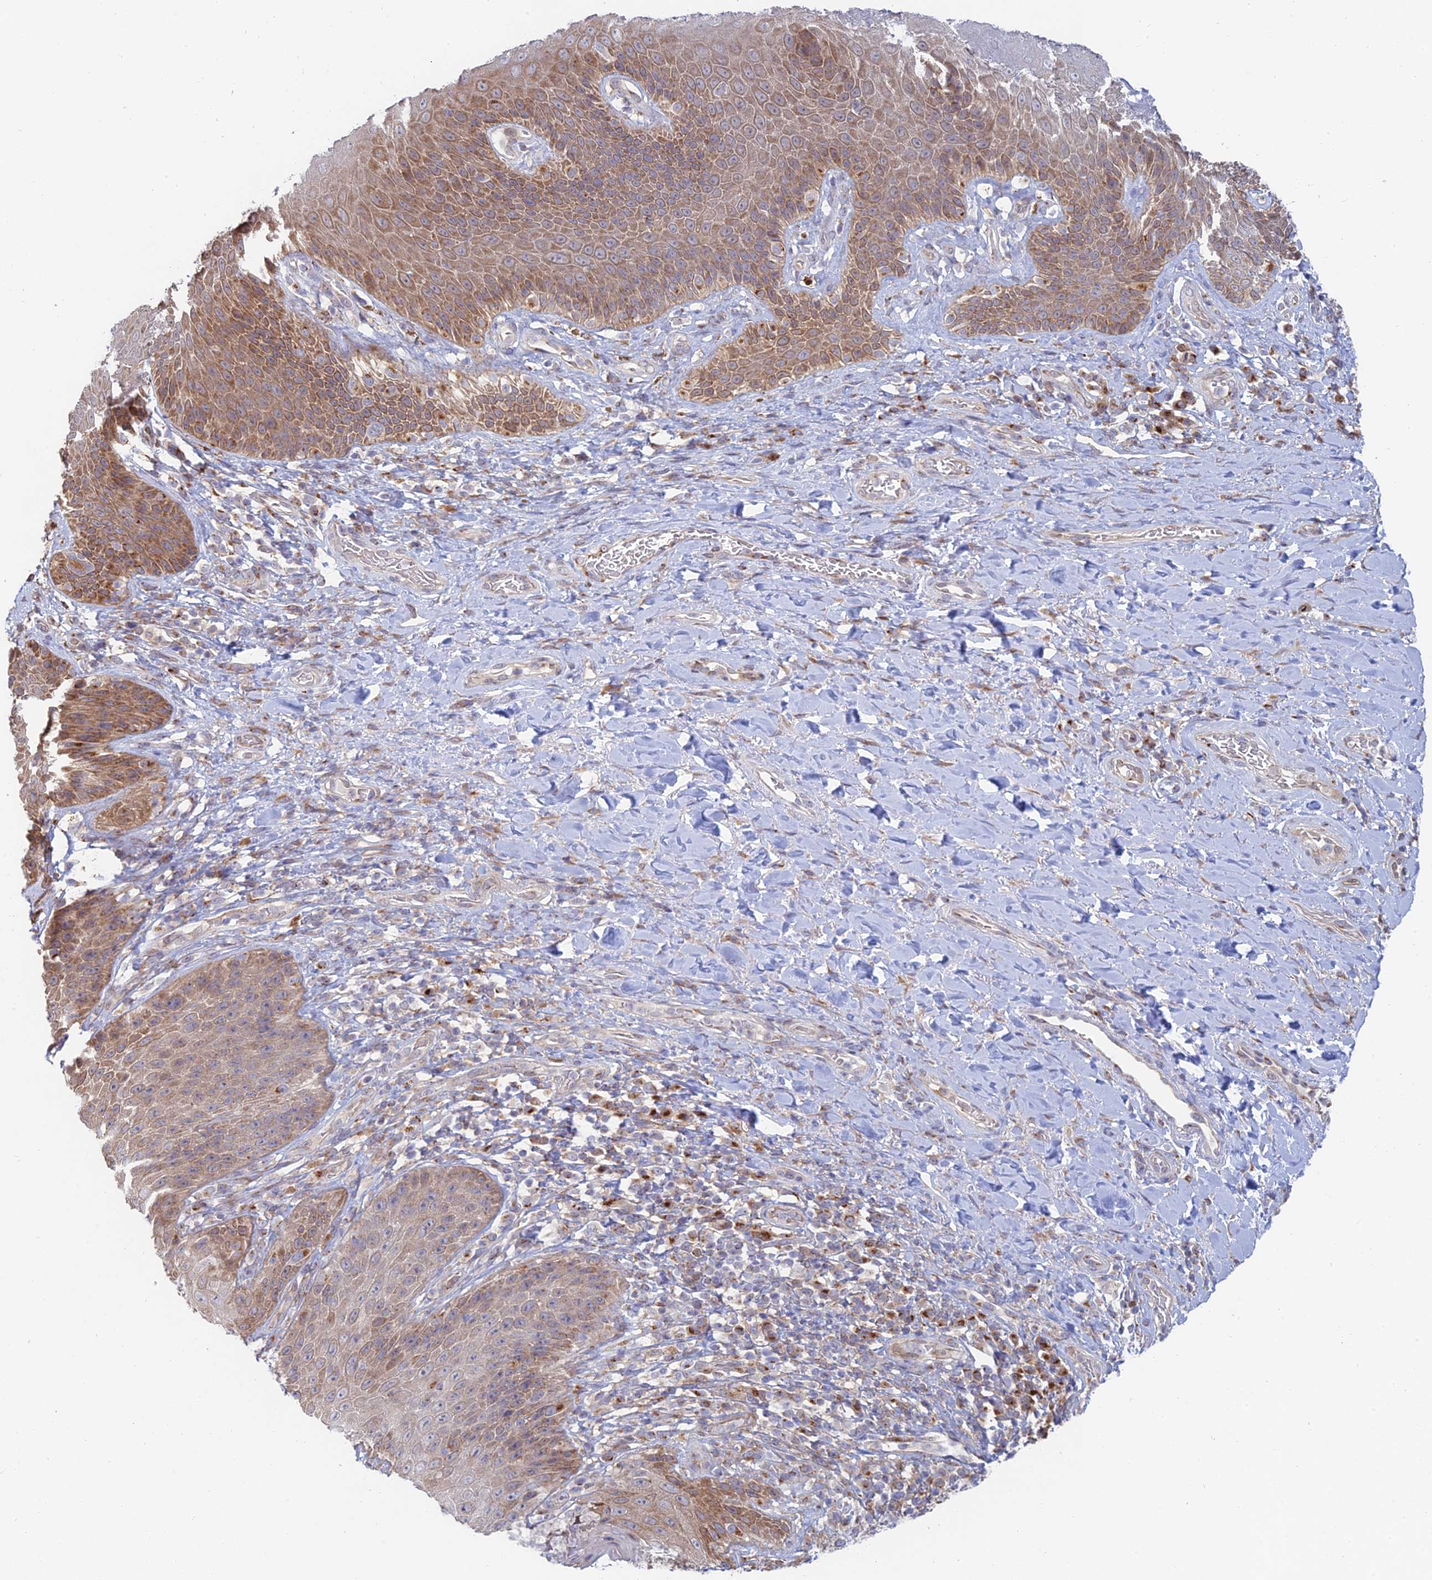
{"staining": {"intensity": "moderate", "quantity": ">75%", "location": "cytoplasmic/membranous"}, "tissue": "skin", "cell_type": "Epidermal cells", "image_type": "normal", "snomed": [{"axis": "morphology", "description": "Normal tissue, NOS"}, {"axis": "topography", "description": "Anal"}], "caption": "Immunohistochemical staining of unremarkable skin exhibits >75% levels of moderate cytoplasmic/membranous protein staining in about >75% of epidermal cells. (Brightfield microscopy of DAB IHC at high magnification).", "gene": "ENSG00000267561", "patient": {"sex": "female", "age": 89}}